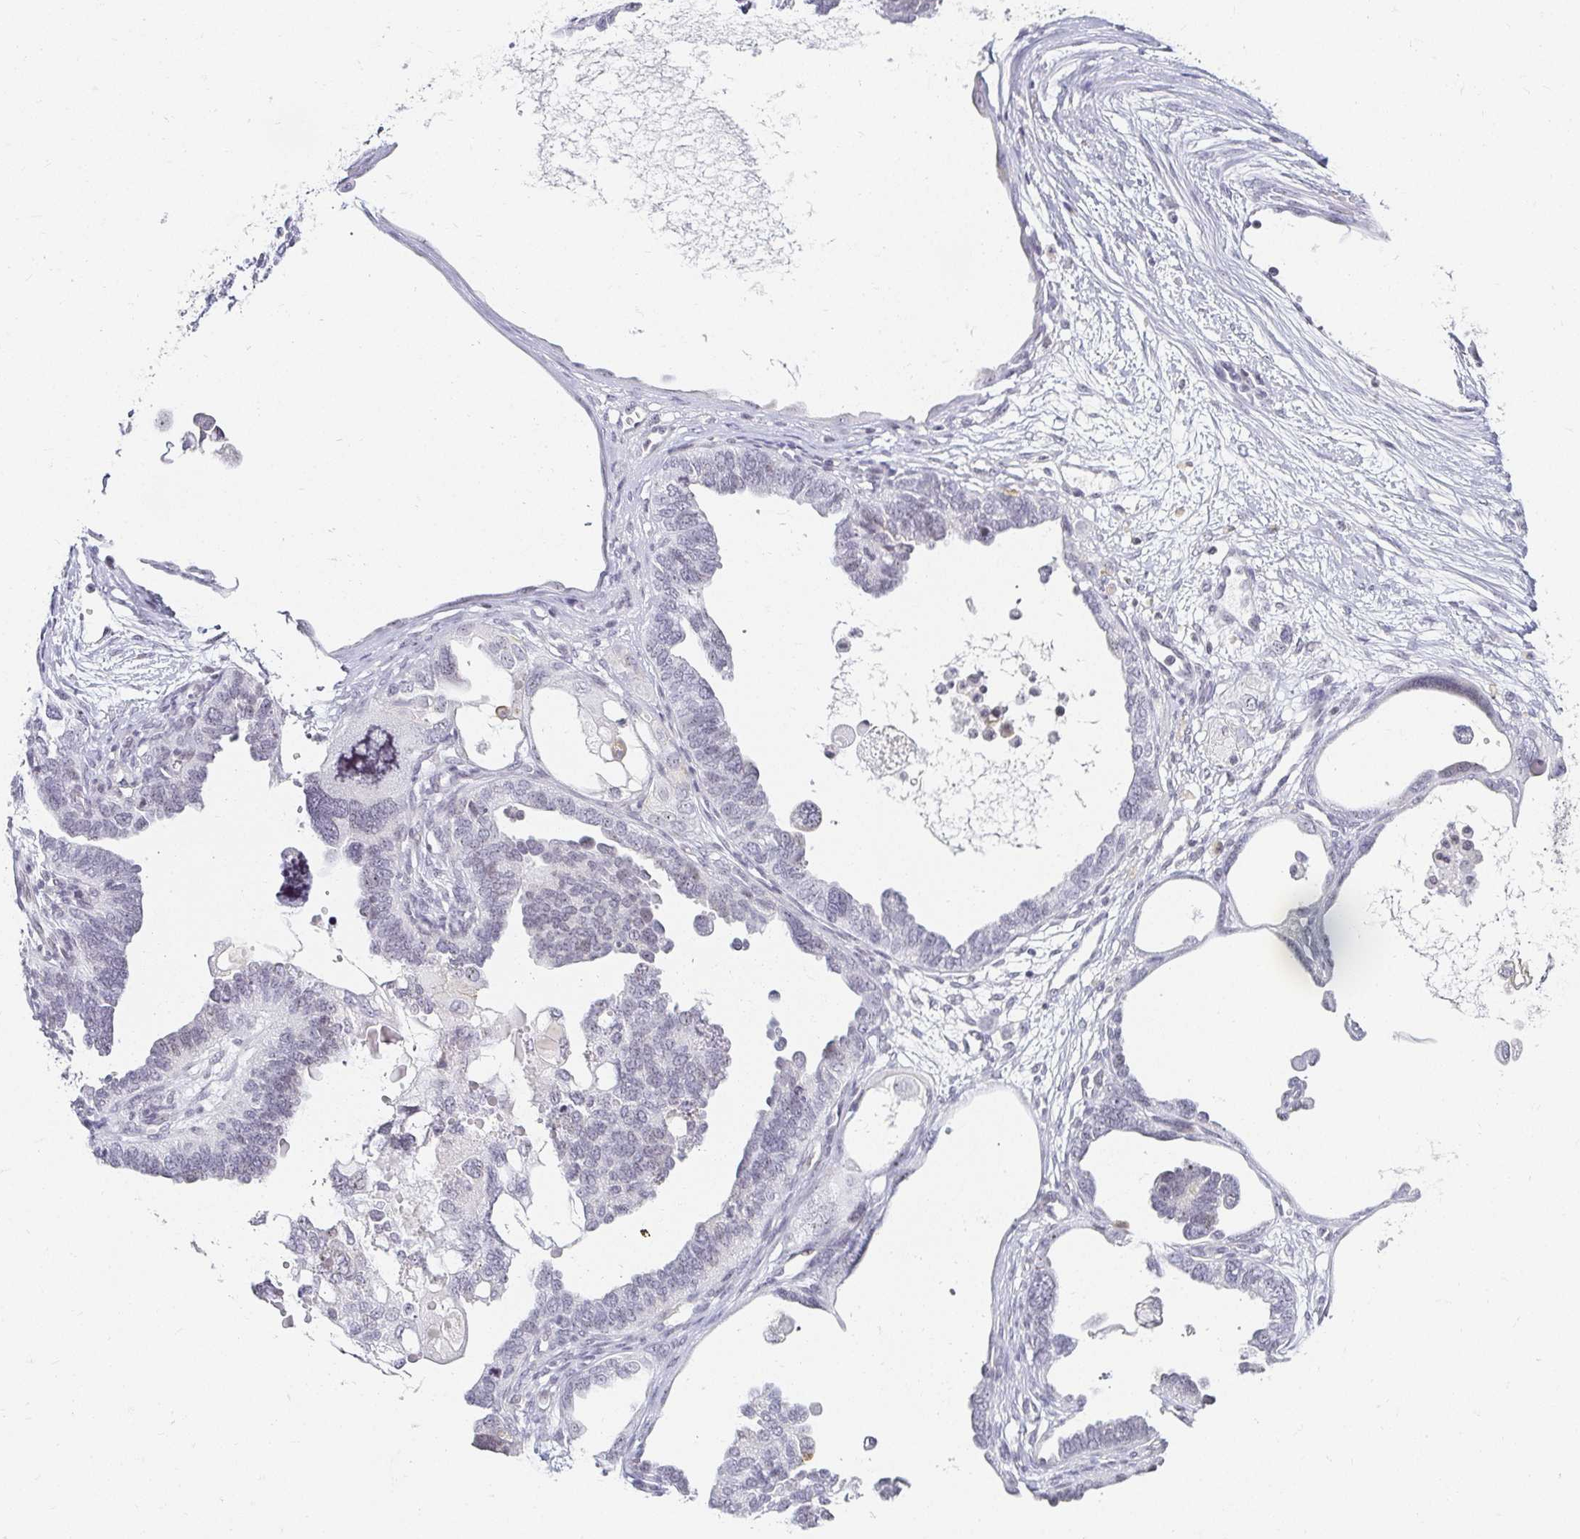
{"staining": {"intensity": "negative", "quantity": "none", "location": "none"}, "tissue": "ovarian cancer", "cell_type": "Tumor cells", "image_type": "cancer", "snomed": [{"axis": "morphology", "description": "Cystadenocarcinoma, serous, NOS"}, {"axis": "topography", "description": "Ovary"}], "caption": "DAB (3,3'-diaminobenzidine) immunohistochemical staining of ovarian serous cystadenocarcinoma demonstrates no significant positivity in tumor cells.", "gene": "ACAN", "patient": {"sex": "female", "age": 51}}